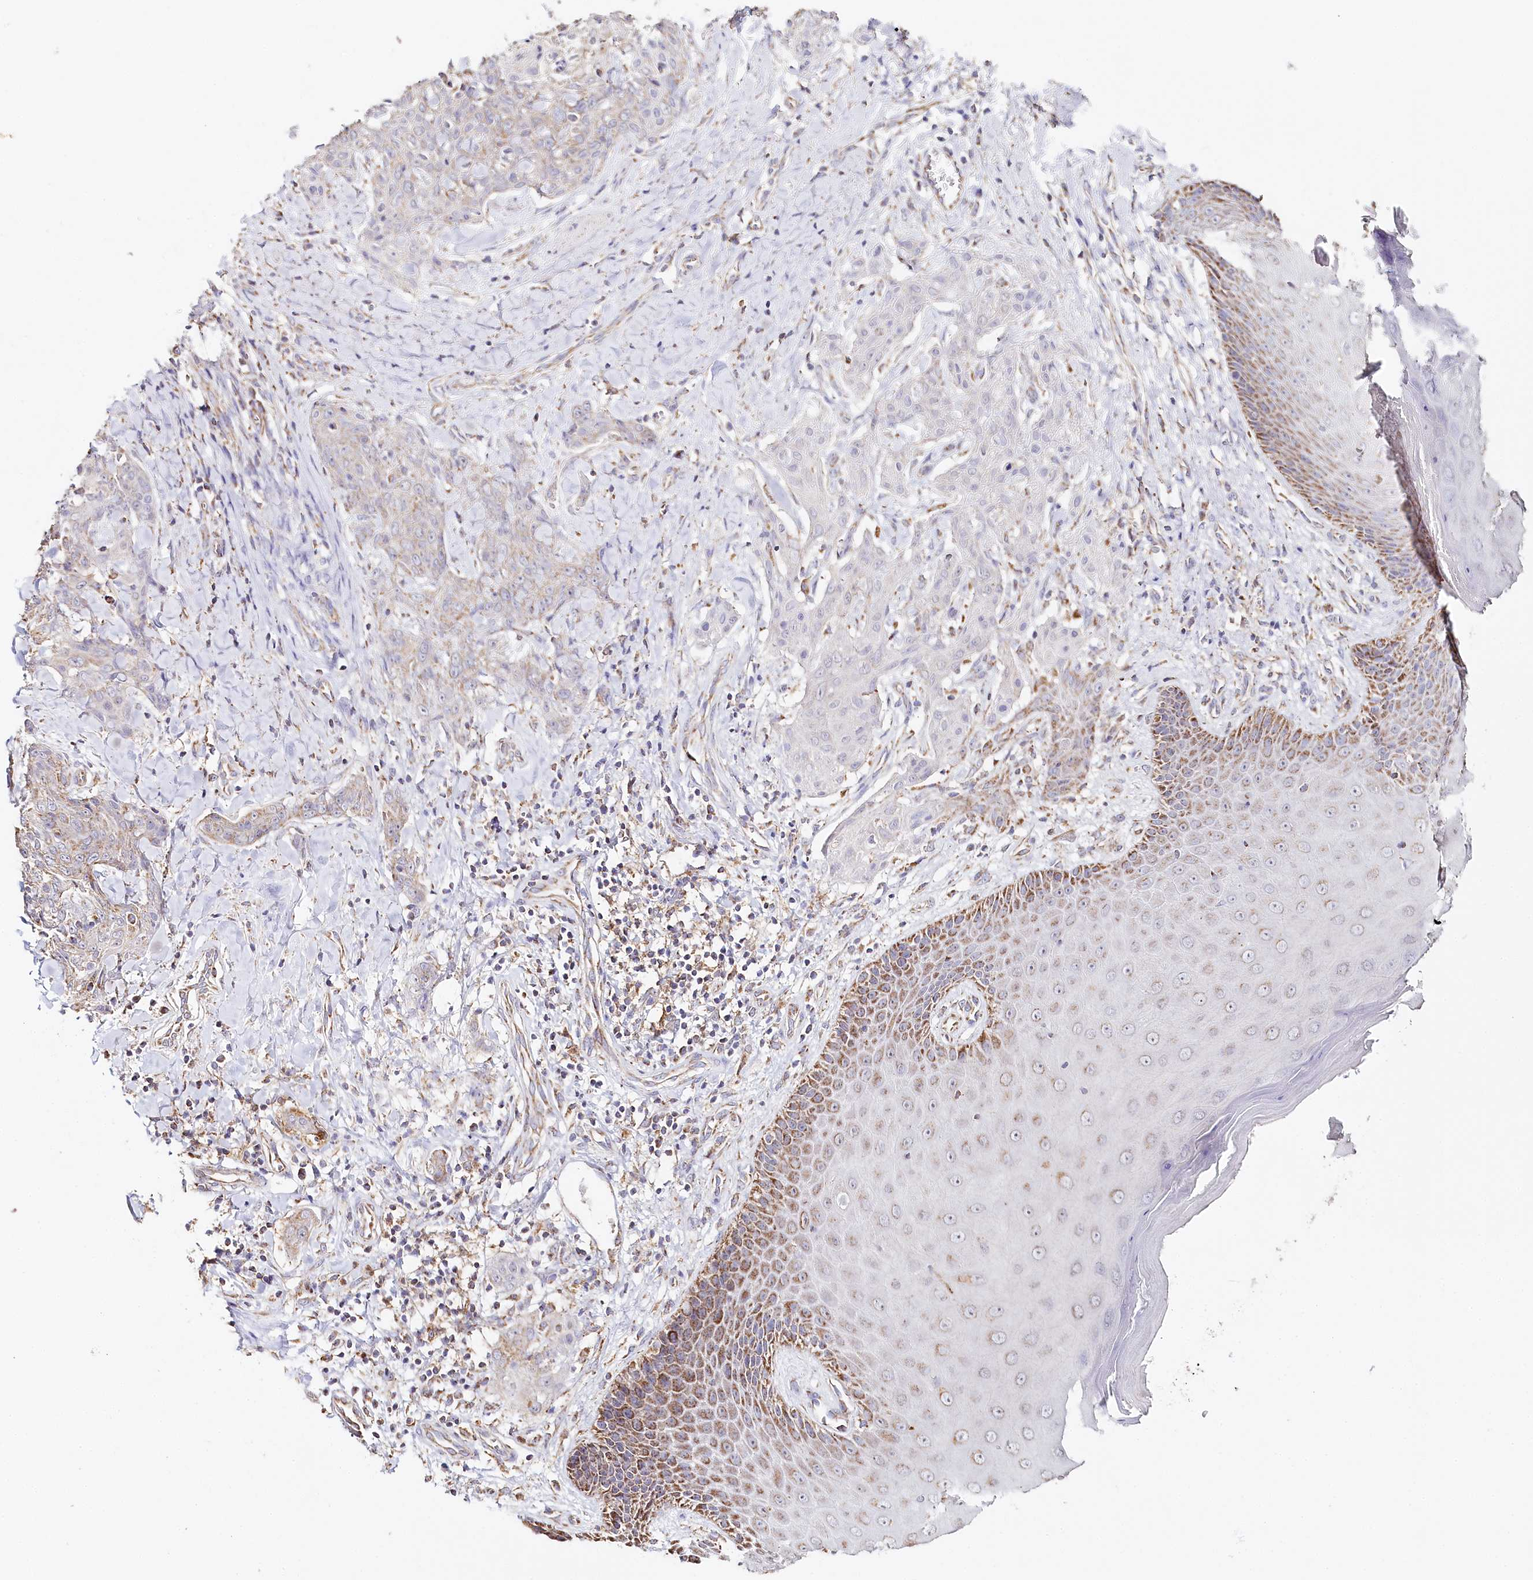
{"staining": {"intensity": "negative", "quantity": "none", "location": "none"}, "tissue": "skin cancer", "cell_type": "Tumor cells", "image_type": "cancer", "snomed": [{"axis": "morphology", "description": "Squamous cell carcinoma, NOS"}, {"axis": "topography", "description": "Skin"}, {"axis": "topography", "description": "Vulva"}], "caption": "Skin squamous cell carcinoma was stained to show a protein in brown. There is no significant expression in tumor cells.", "gene": "MMP25", "patient": {"sex": "female", "age": 85}}